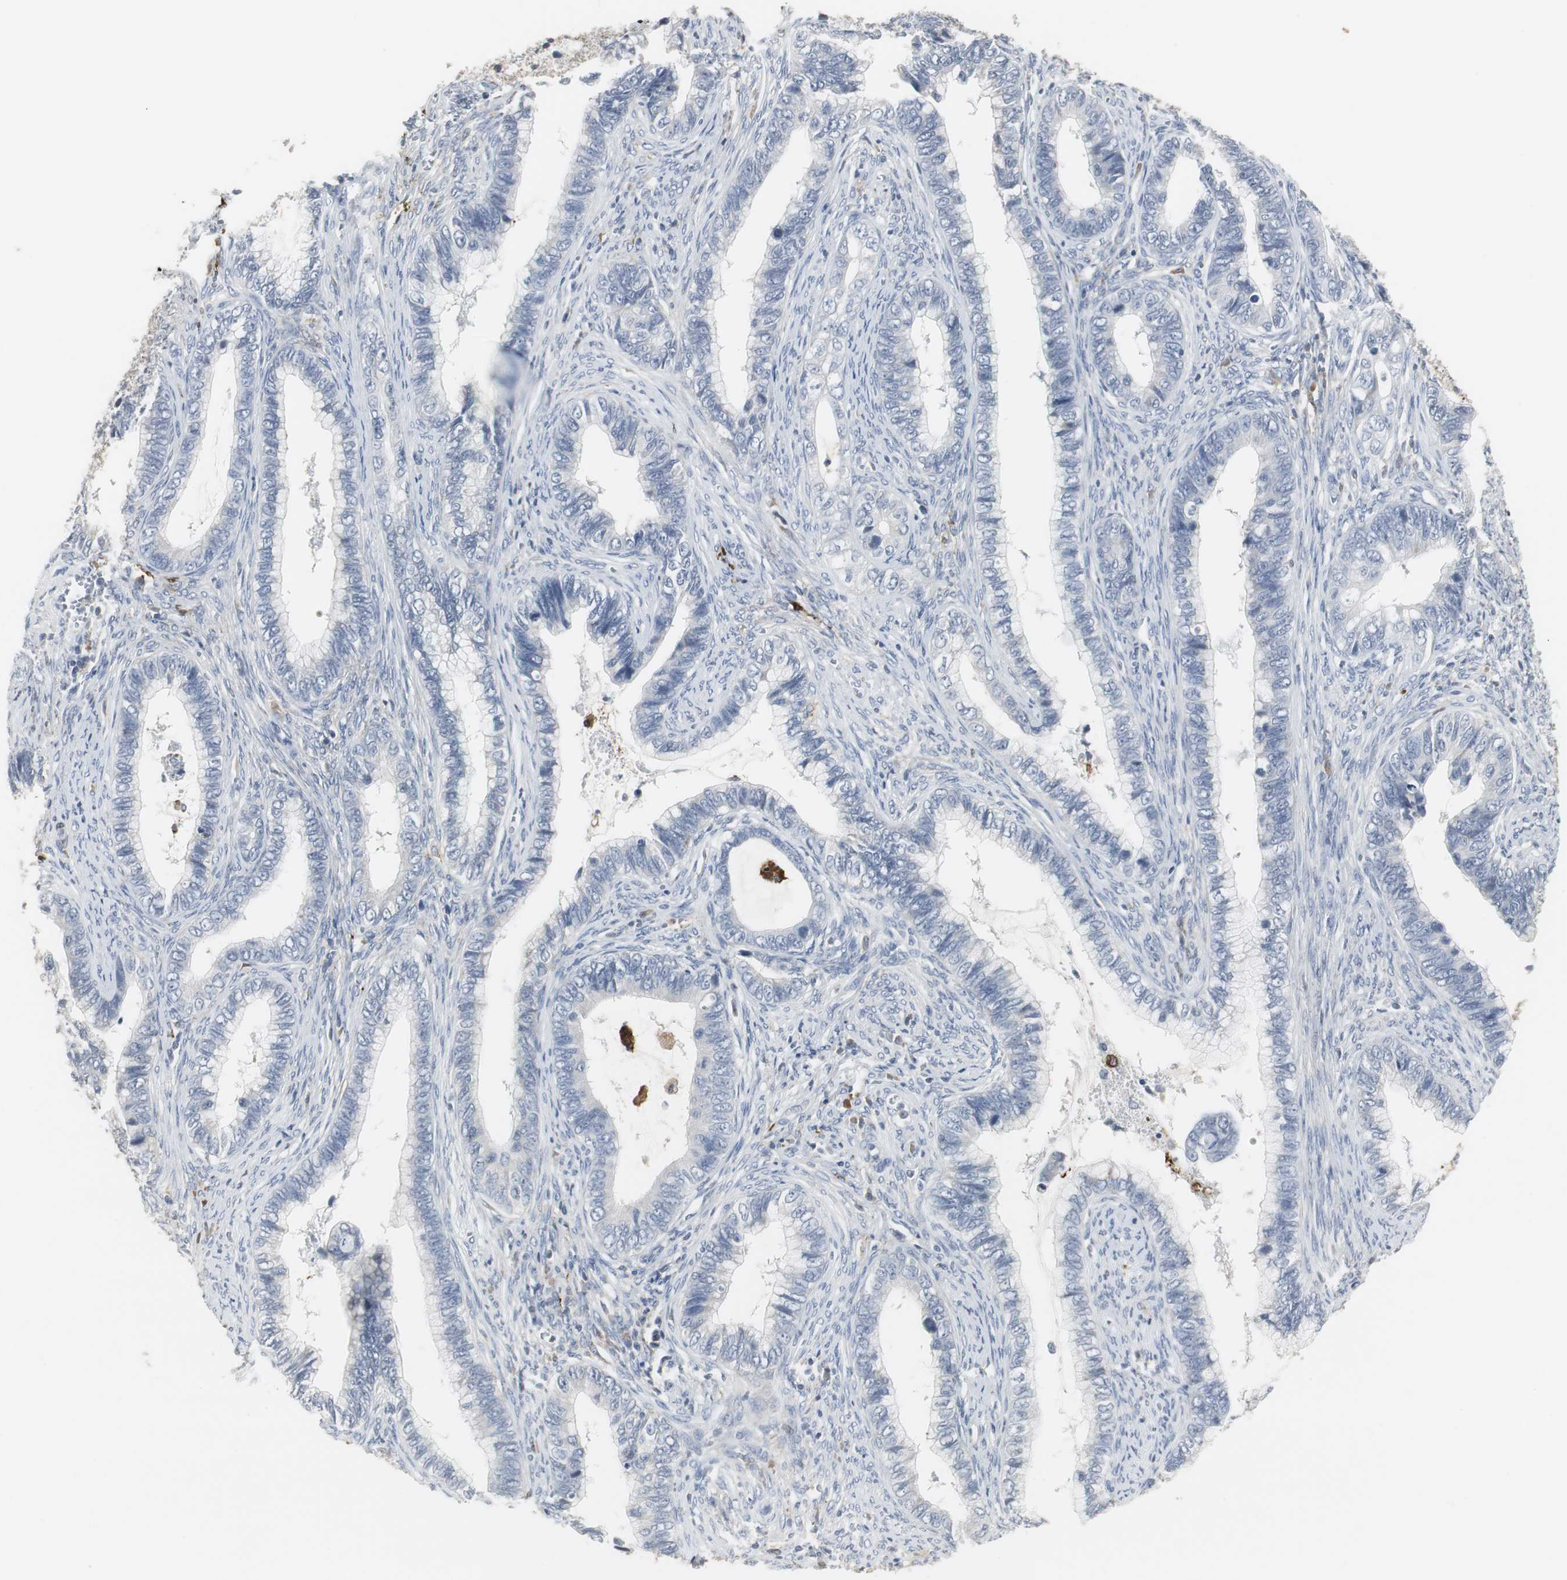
{"staining": {"intensity": "negative", "quantity": "none", "location": "none"}, "tissue": "cervical cancer", "cell_type": "Tumor cells", "image_type": "cancer", "snomed": [{"axis": "morphology", "description": "Adenocarcinoma, NOS"}, {"axis": "topography", "description": "Cervix"}], "caption": "Tumor cells are negative for brown protein staining in cervical cancer.", "gene": "PI15", "patient": {"sex": "female", "age": 44}}